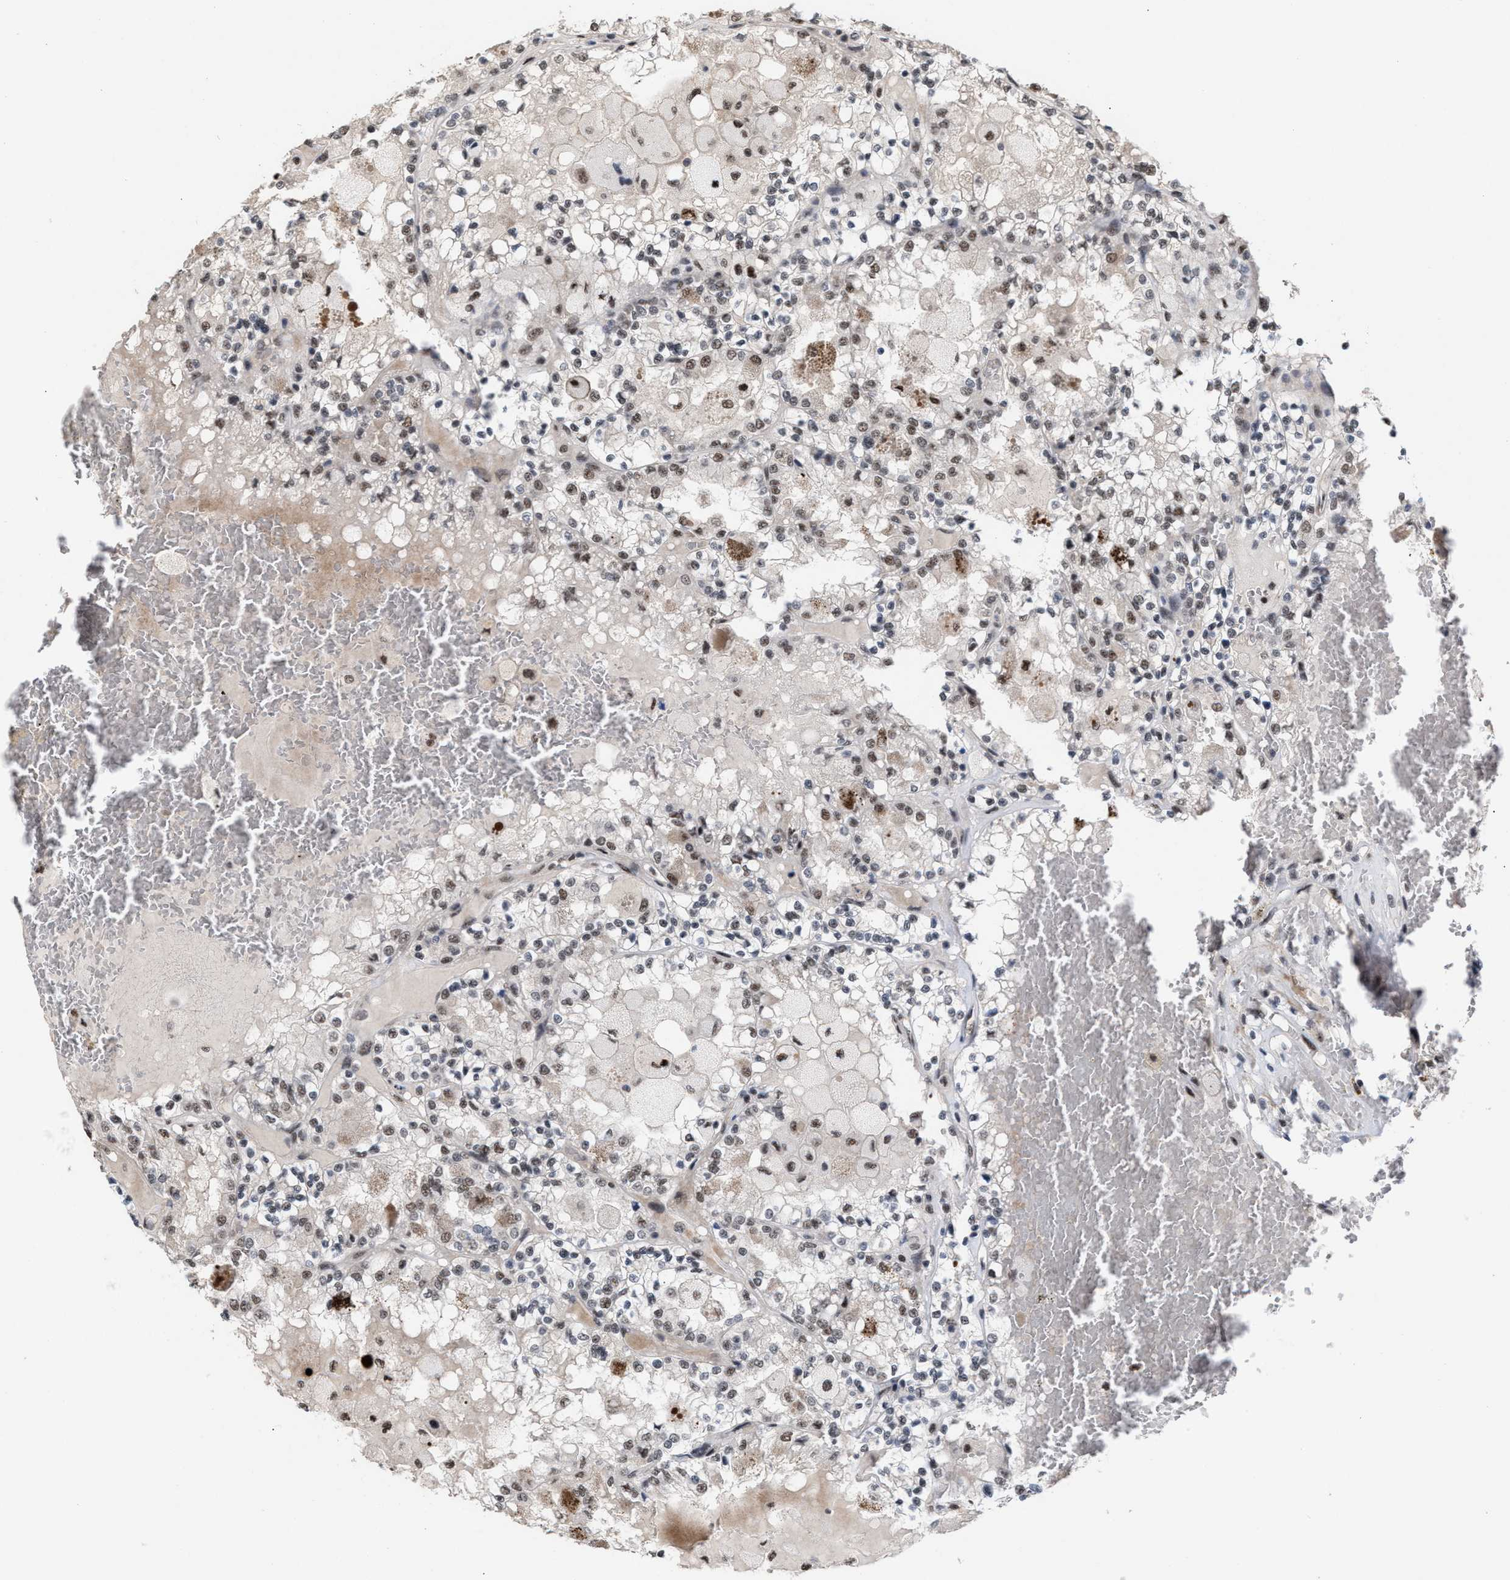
{"staining": {"intensity": "weak", "quantity": "25%-75%", "location": "cytoplasmic/membranous,nuclear"}, "tissue": "renal cancer", "cell_type": "Tumor cells", "image_type": "cancer", "snomed": [{"axis": "morphology", "description": "Adenocarcinoma, NOS"}, {"axis": "topography", "description": "Kidney"}], "caption": "Renal adenocarcinoma stained with immunohistochemistry demonstrates weak cytoplasmic/membranous and nuclear positivity in about 25%-75% of tumor cells.", "gene": "EIF4A3", "patient": {"sex": "female", "age": 56}}